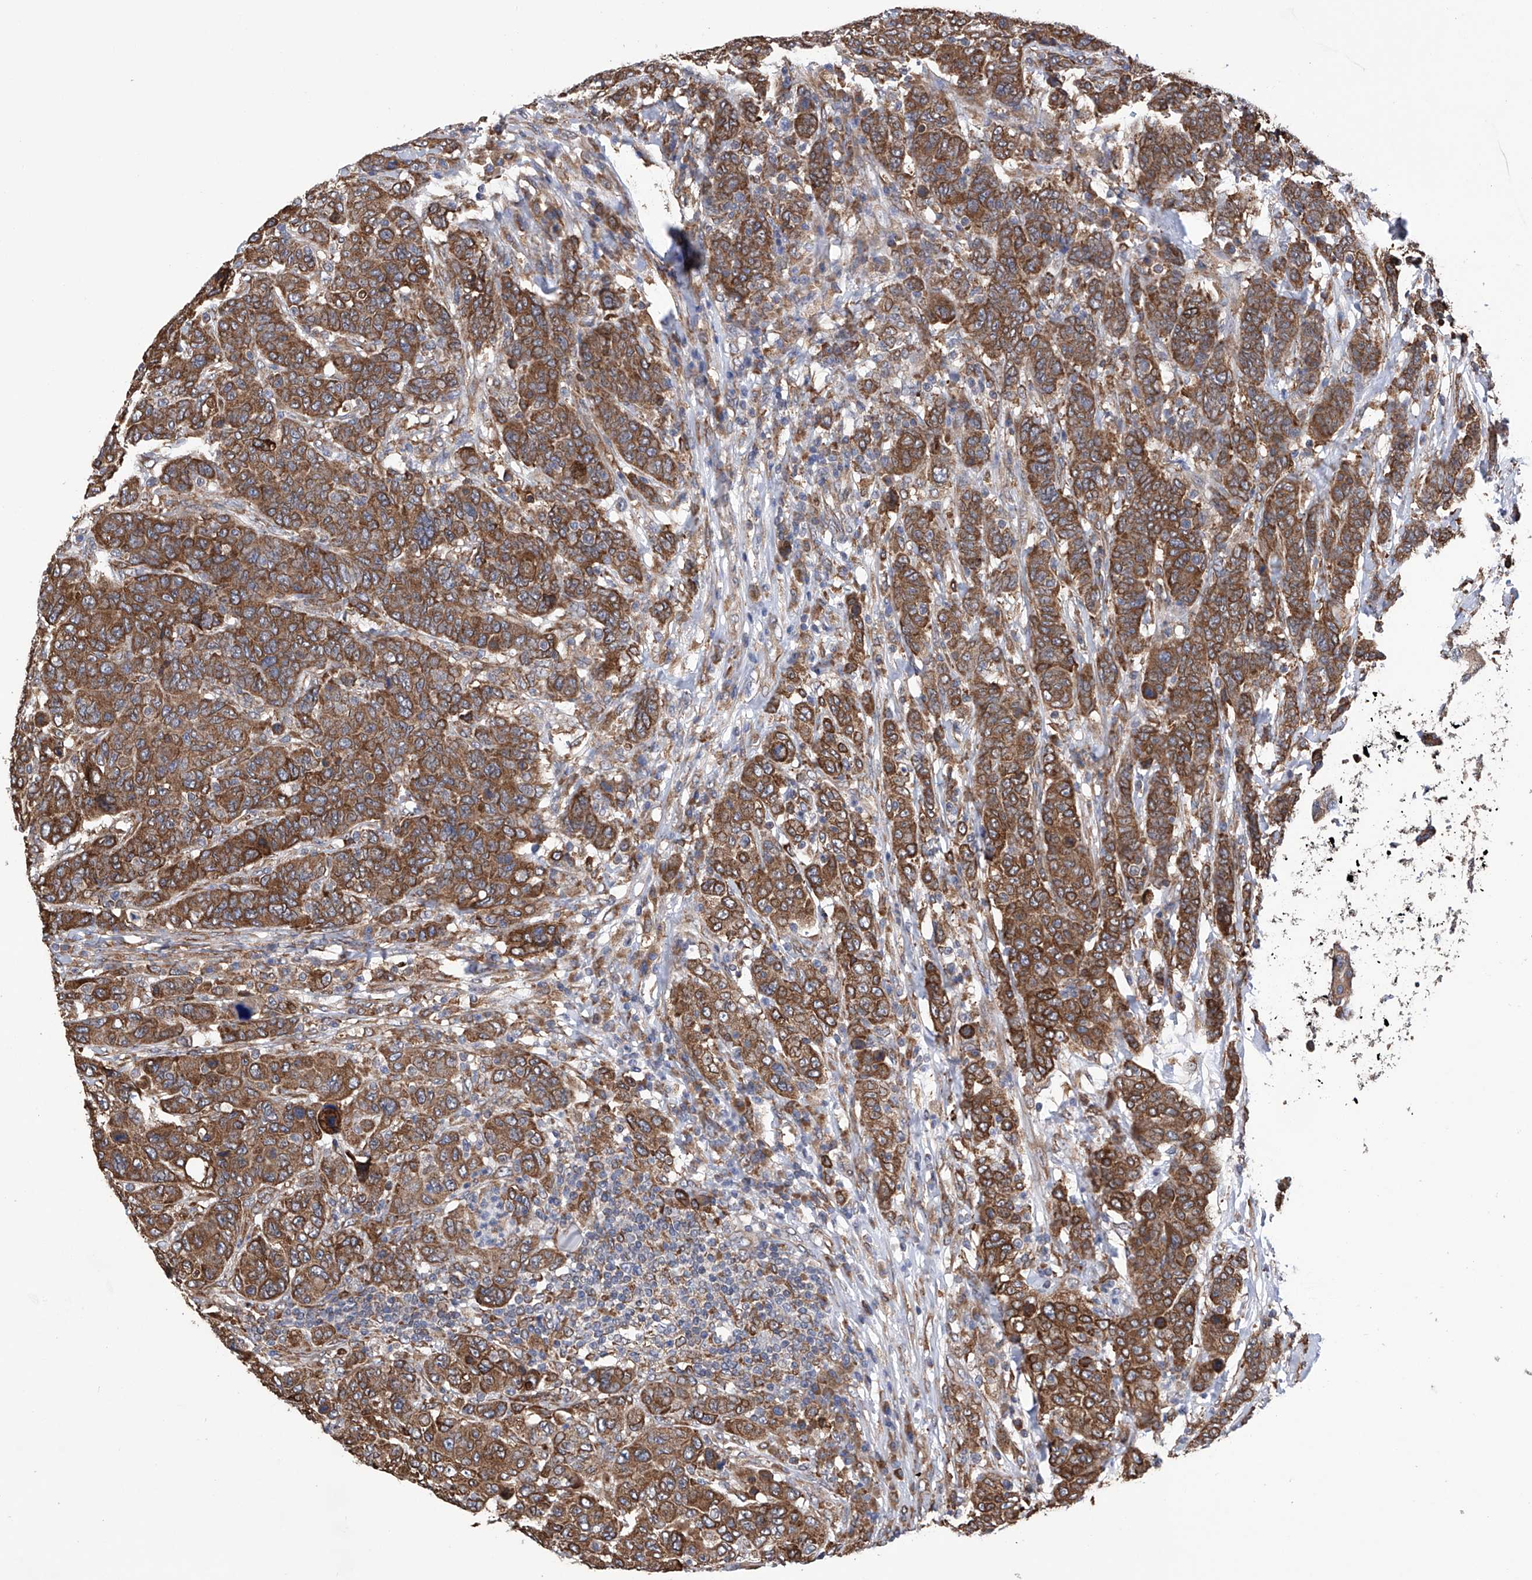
{"staining": {"intensity": "moderate", "quantity": ">75%", "location": "cytoplasmic/membranous"}, "tissue": "breast cancer", "cell_type": "Tumor cells", "image_type": "cancer", "snomed": [{"axis": "morphology", "description": "Duct carcinoma"}, {"axis": "topography", "description": "Breast"}], "caption": "Invasive ductal carcinoma (breast) stained with a brown dye demonstrates moderate cytoplasmic/membranous positive positivity in about >75% of tumor cells.", "gene": "DNAH8", "patient": {"sex": "female", "age": 37}}